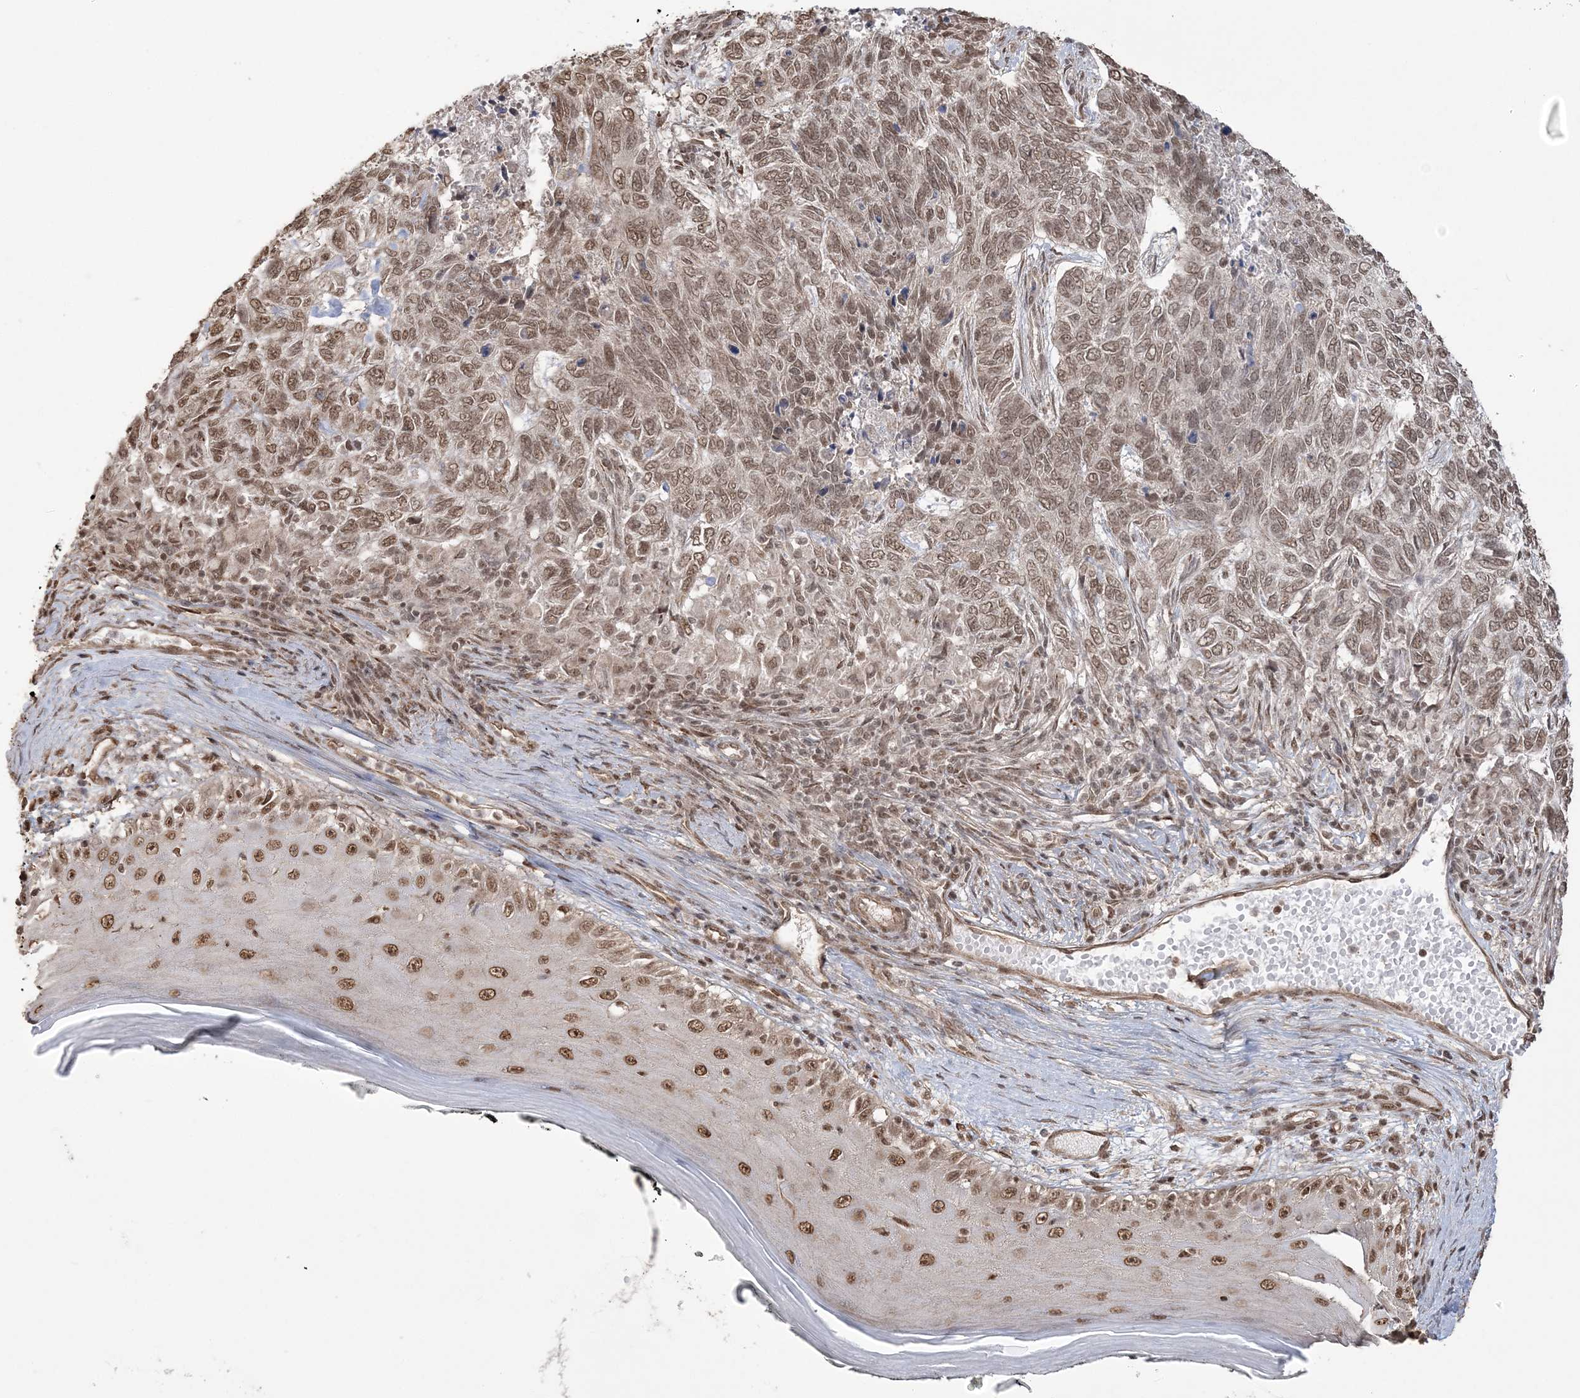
{"staining": {"intensity": "moderate", "quantity": ">75%", "location": "nuclear"}, "tissue": "skin cancer", "cell_type": "Tumor cells", "image_type": "cancer", "snomed": [{"axis": "morphology", "description": "Basal cell carcinoma"}, {"axis": "topography", "description": "Skin"}], "caption": "Immunohistochemistry histopathology image of neoplastic tissue: human basal cell carcinoma (skin) stained using immunohistochemistry (IHC) reveals medium levels of moderate protein expression localized specifically in the nuclear of tumor cells, appearing as a nuclear brown color.", "gene": "ZNF839", "patient": {"sex": "female", "age": 65}}